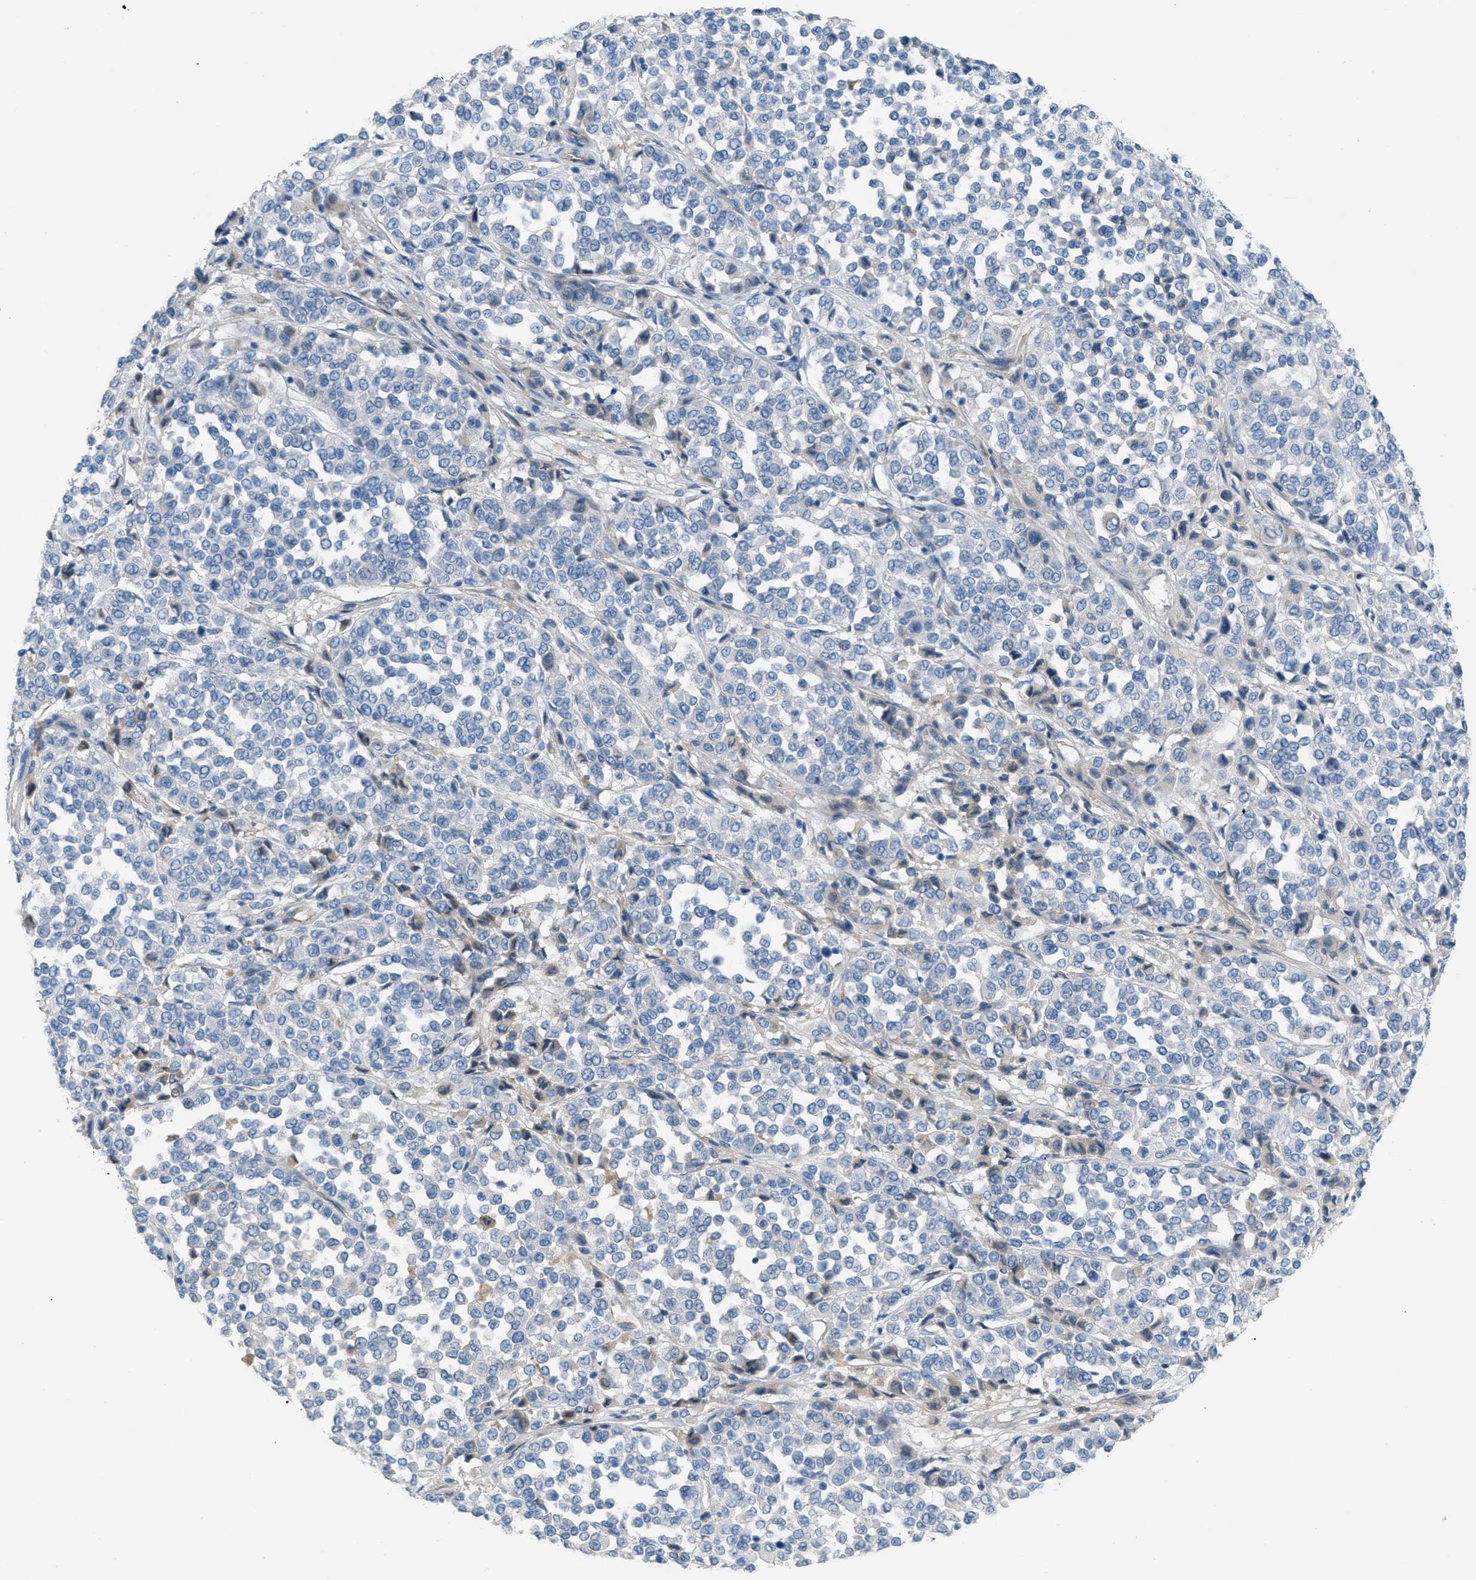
{"staining": {"intensity": "negative", "quantity": "none", "location": "none"}, "tissue": "melanoma", "cell_type": "Tumor cells", "image_type": "cancer", "snomed": [{"axis": "morphology", "description": "Malignant melanoma, Metastatic site"}, {"axis": "topography", "description": "Pancreas"}], "caption": "A photomicrograph of malignant melanoma (metastatic site) stained for a protein shows no brown staining in tumor cells. Nuclei are stained in blue.", "gene": "CRB3", "patient": {"sex": "female", "age": 30}}